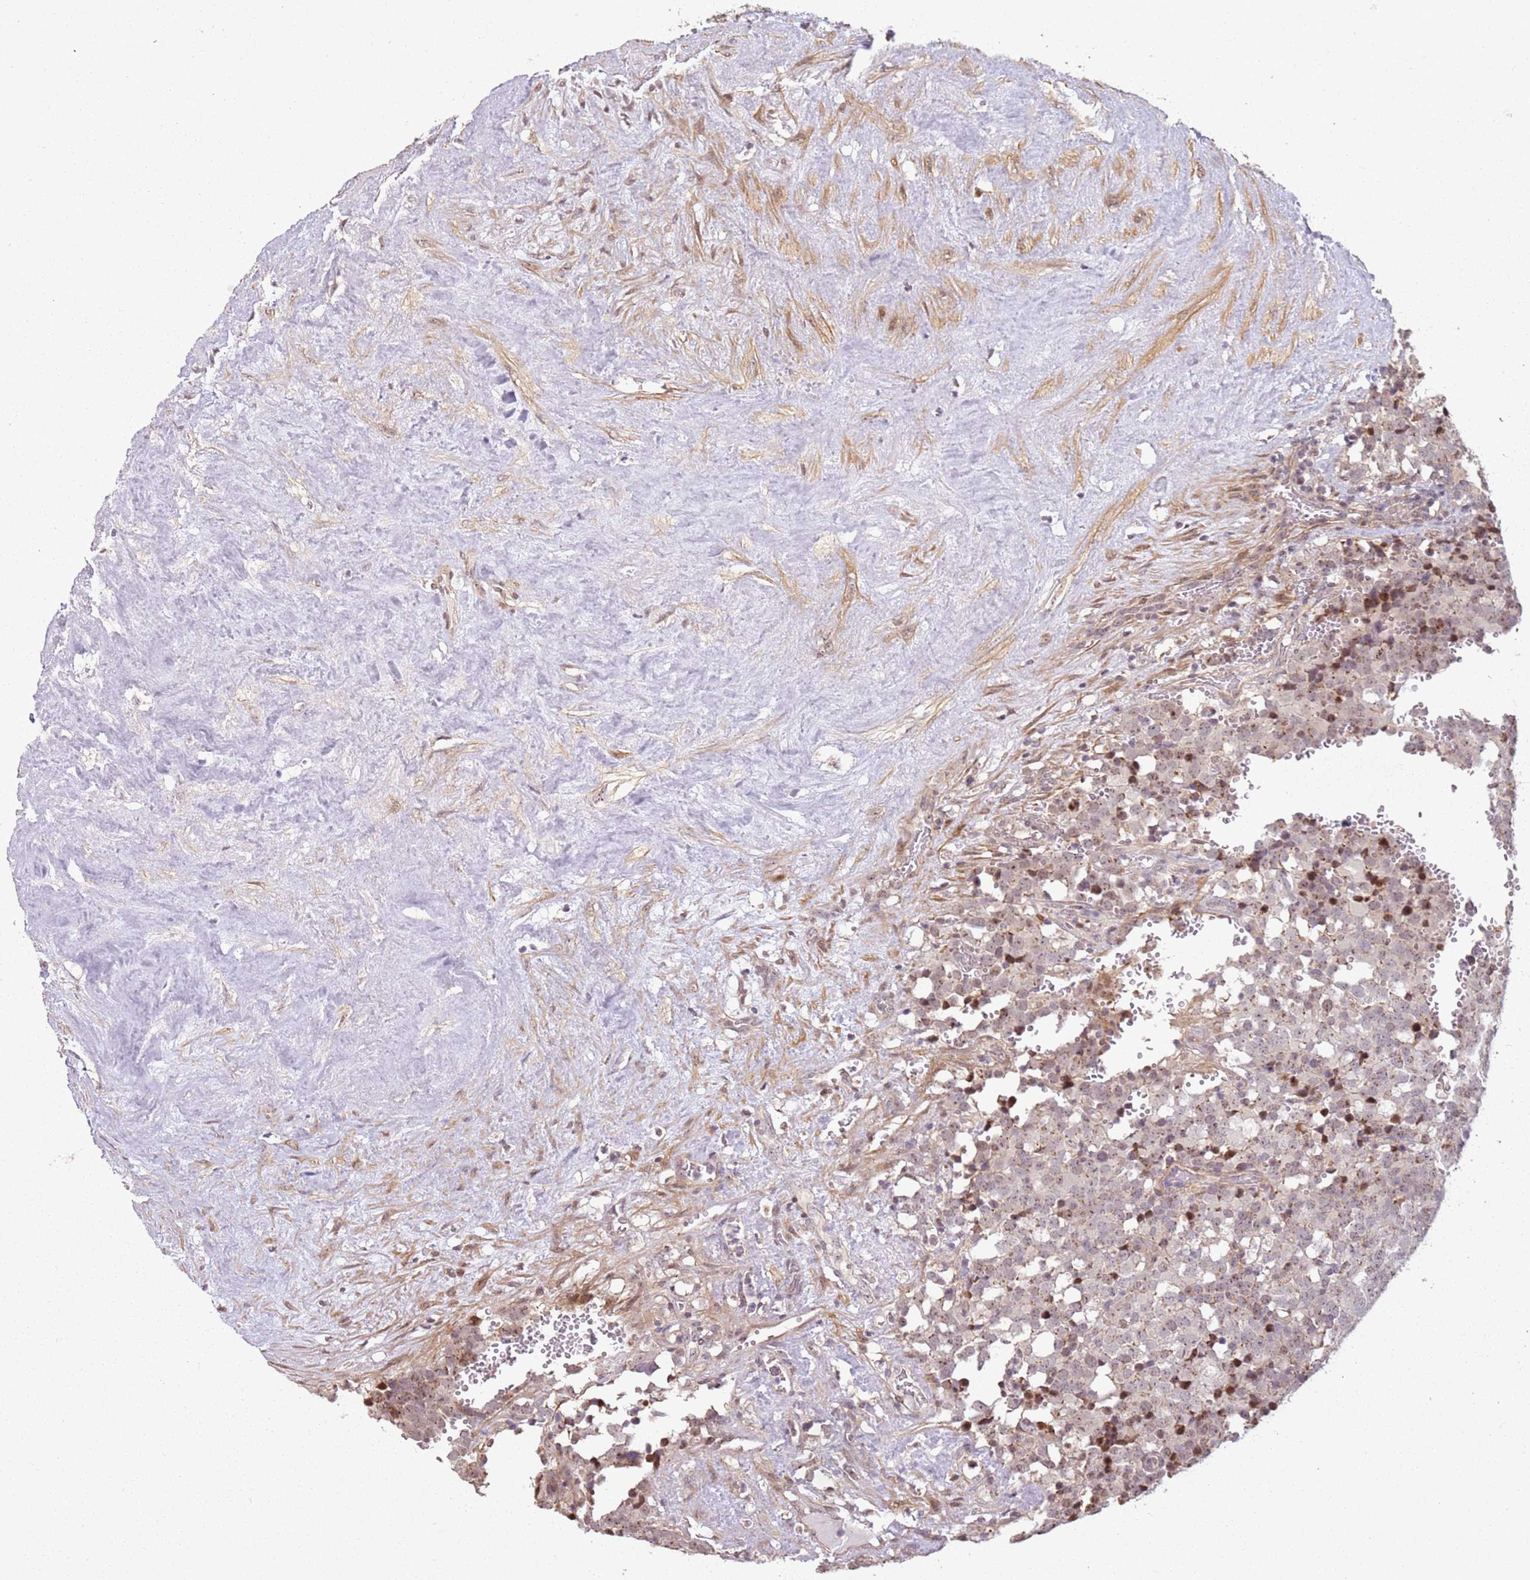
{"staining": {"intensity": "moderate", "quantity": "<25%", "location": "cytoplasmic/membranous,nuclear"}, "tissue": "testis cancer", "cell_type": "Tumor cells", "image_type": "cancer", "snomed": [{"axis": "morphology", "description": "Seminoma, NOS"}, {"axis": "topography", "description": "Testis"}], "caption": "Protein expression analysis of human seminoma (testis) reveals moderate cytoplasmic/membranous and nuclear positivity in approximately <25% of tumor cells. (IHC, brightfield microscopy, high magnification).", "gene": "CHURC1", "patient": {"sex": "male", "age": 71}}